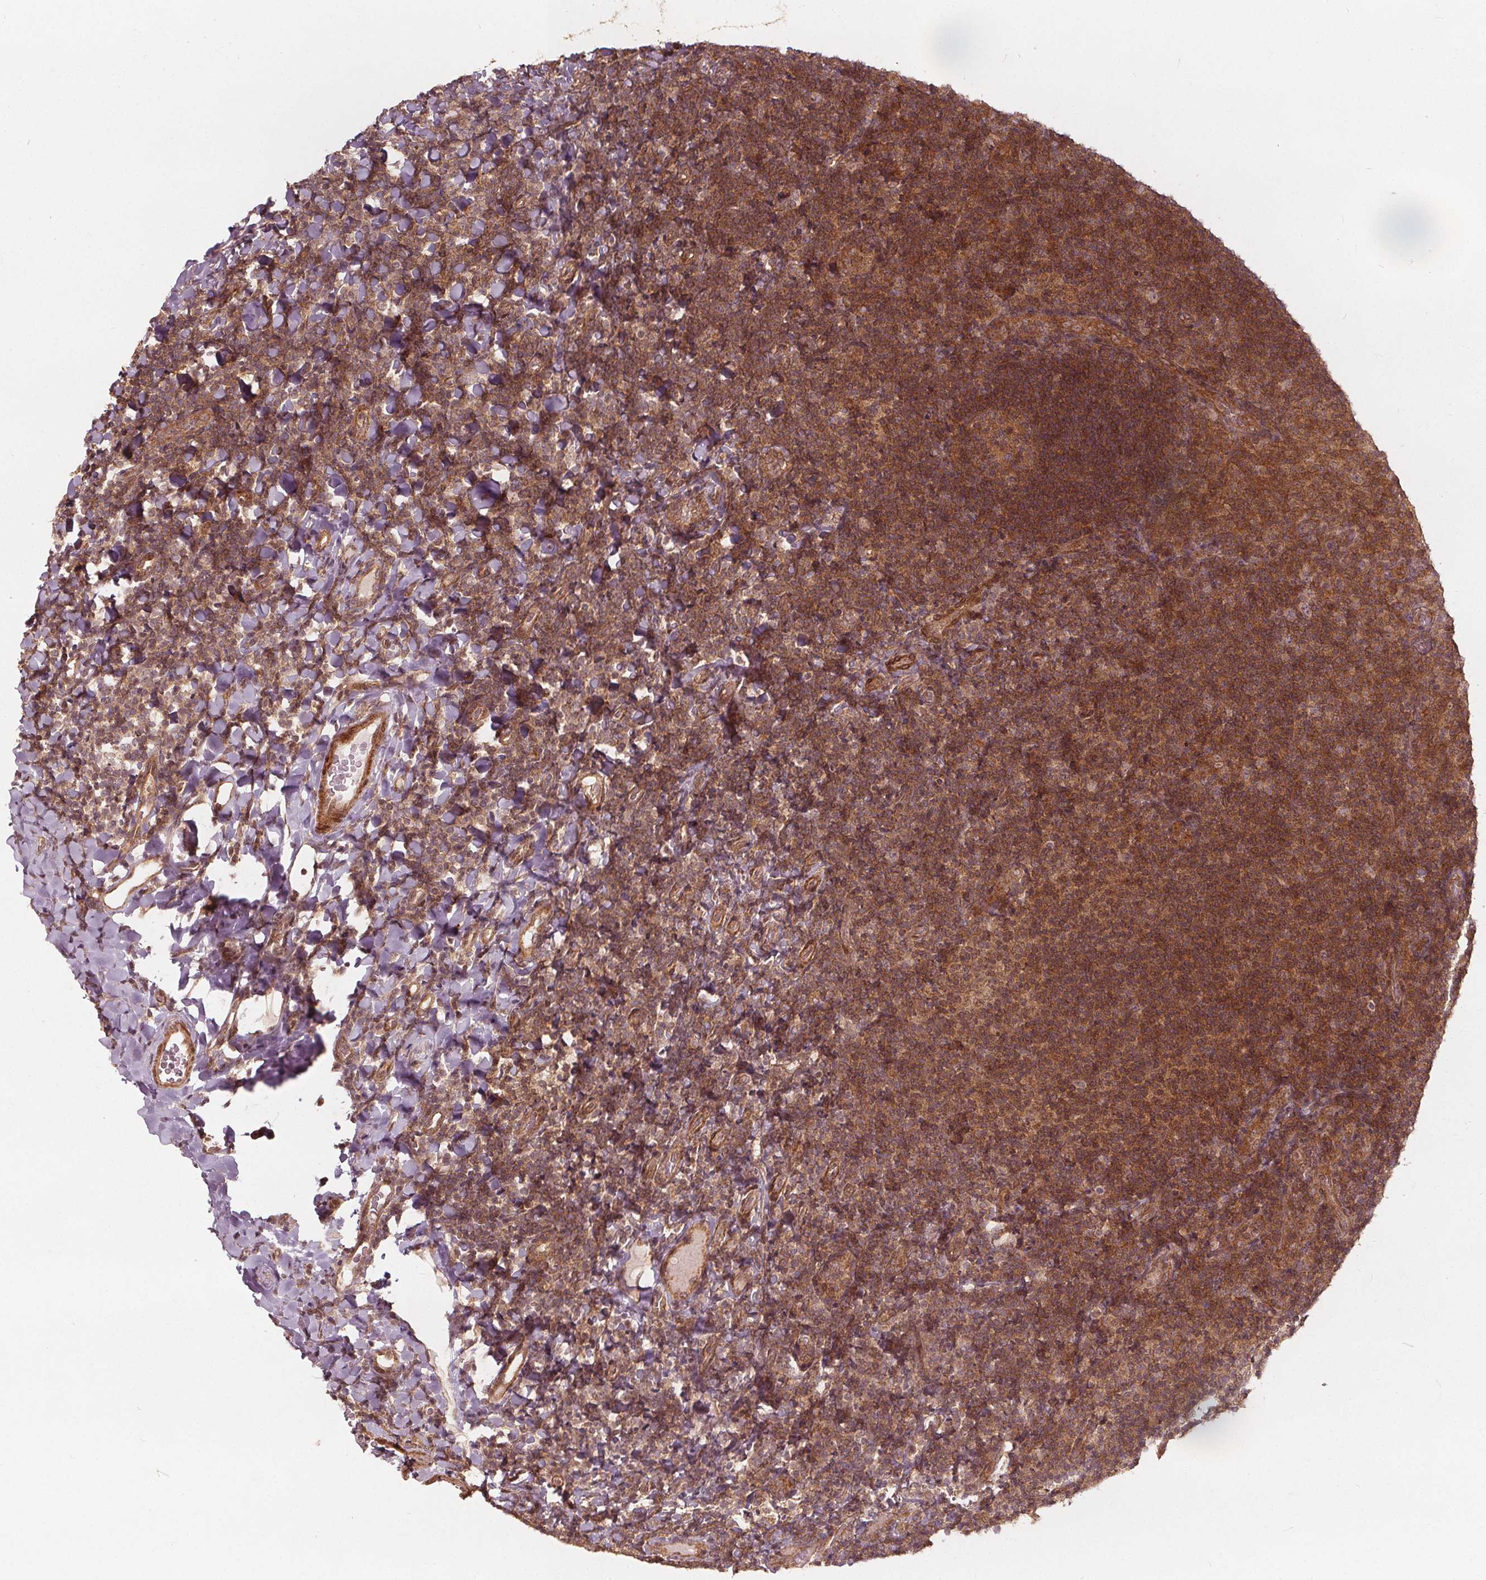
{"staining": {"intensity": "moderate", "quantity": ">75%", "location": "cytoplasmic/membranous"}, "tissue": "tonsil", "cell_type": "Germinal center cells", "image_type": "normal", "snomed": [{"axis": "morphology", "description": "Normal tissue, NOS"}, {"axis": "topography", "description": "Tonsil"}], "caption": "Immunohistochemistry photomicrograph of benign tonsil stained for a protein (brown), which reveals medium levels of moderate cytoplasmic/membranous expression in about >75% of germinal center cells.", "gene": "PPP1CB", "patient": {"sex": "male", "age": 17}}